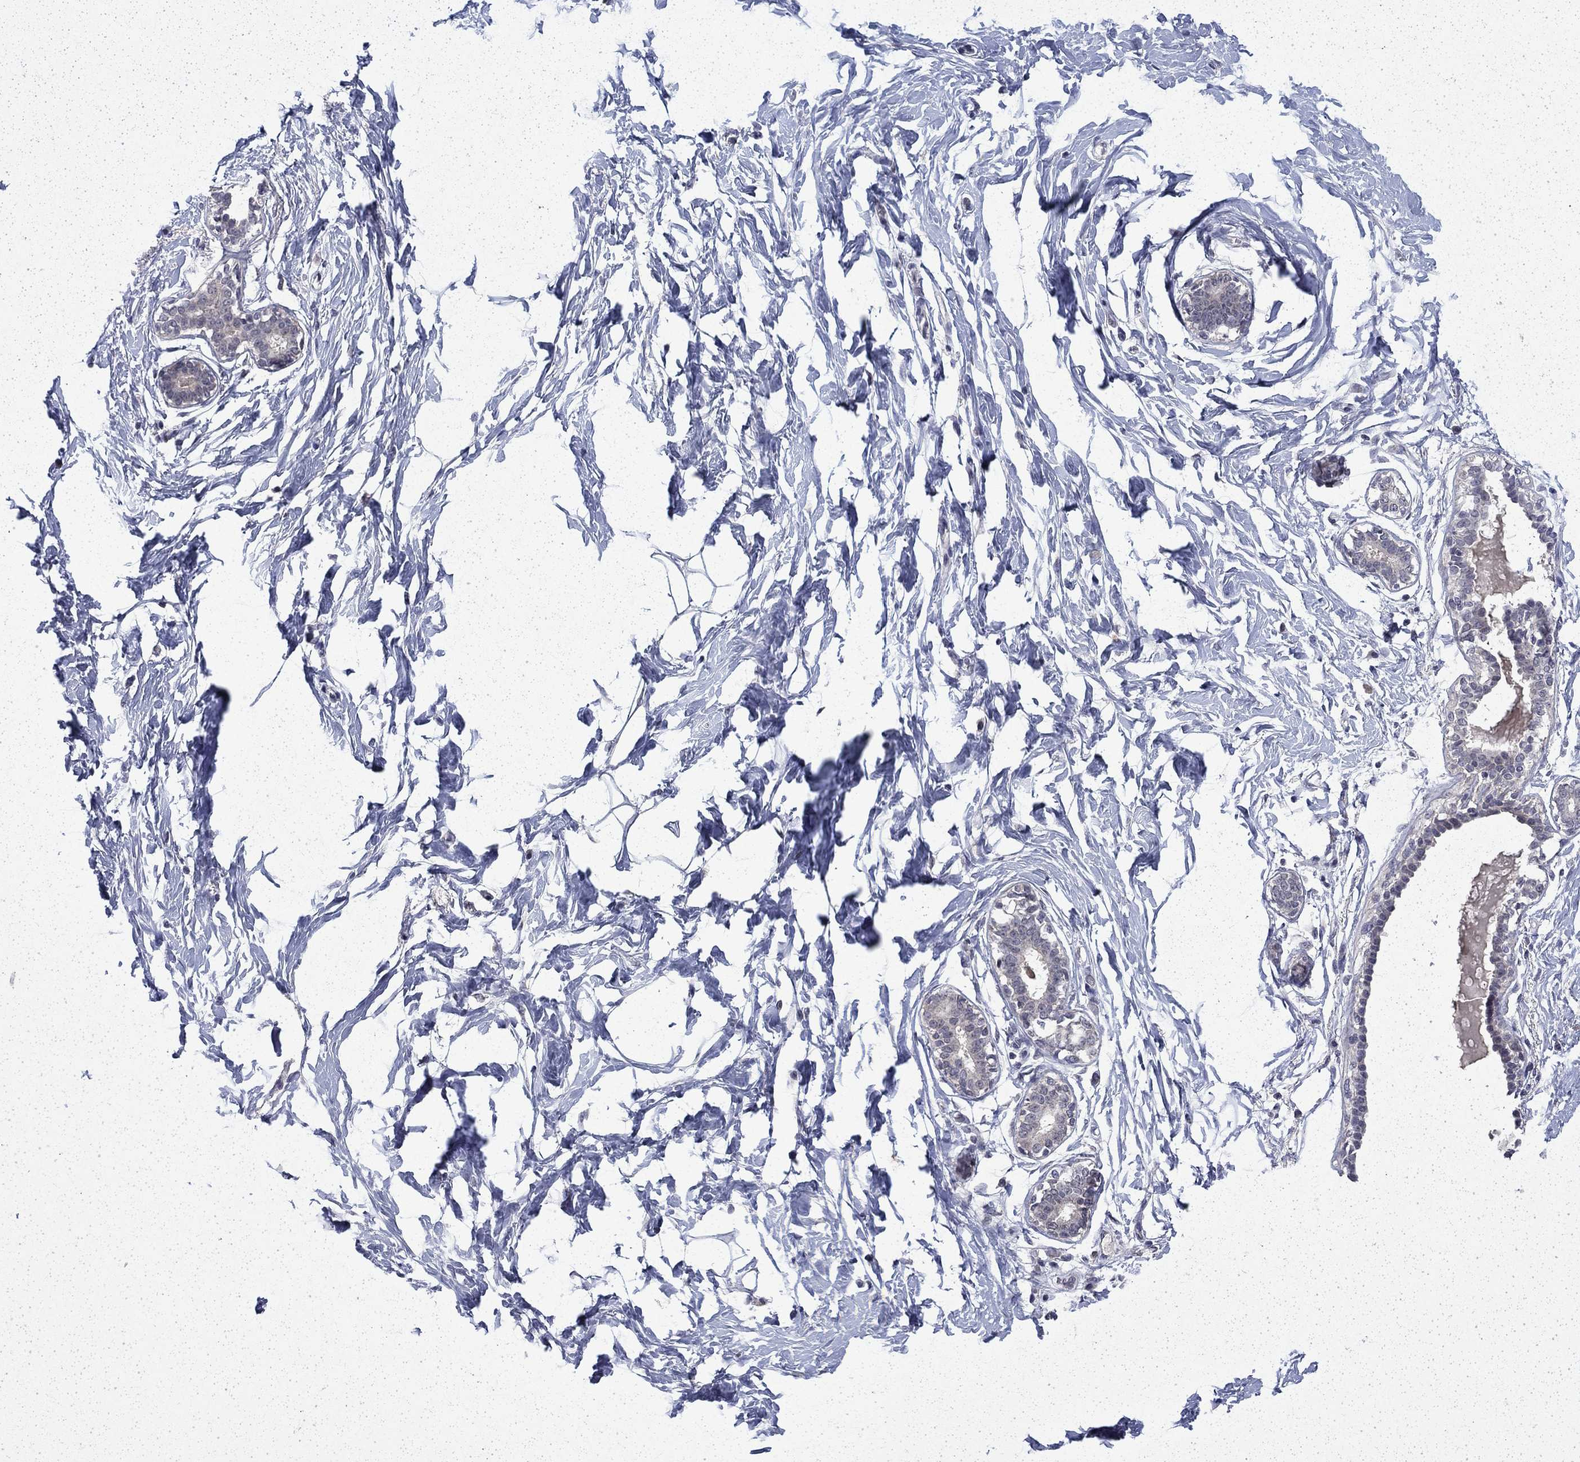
{"staining": {"intensity": "negative", "quantity": "none", "location": "none"}, "tissue": "breast", "cell_type": "Adipocytes", "image_type": "normal", "snomed": [{"axis": "morphology", "description": "Normal tissue, NOS"}, {"axis": "morphology", "description": "Lobular carcinoma, in situ"}, {"axis": "topography", "description": "Breast"}], "caption": "An image of breast stained for a protein displays no brown staining in adipocytes. The staining is performed using DAB brown chromogen with nuclei counter-stained in using hematoxylin.", "gene": "CHAT", "patient": {"sex": "female", "age": 35}}